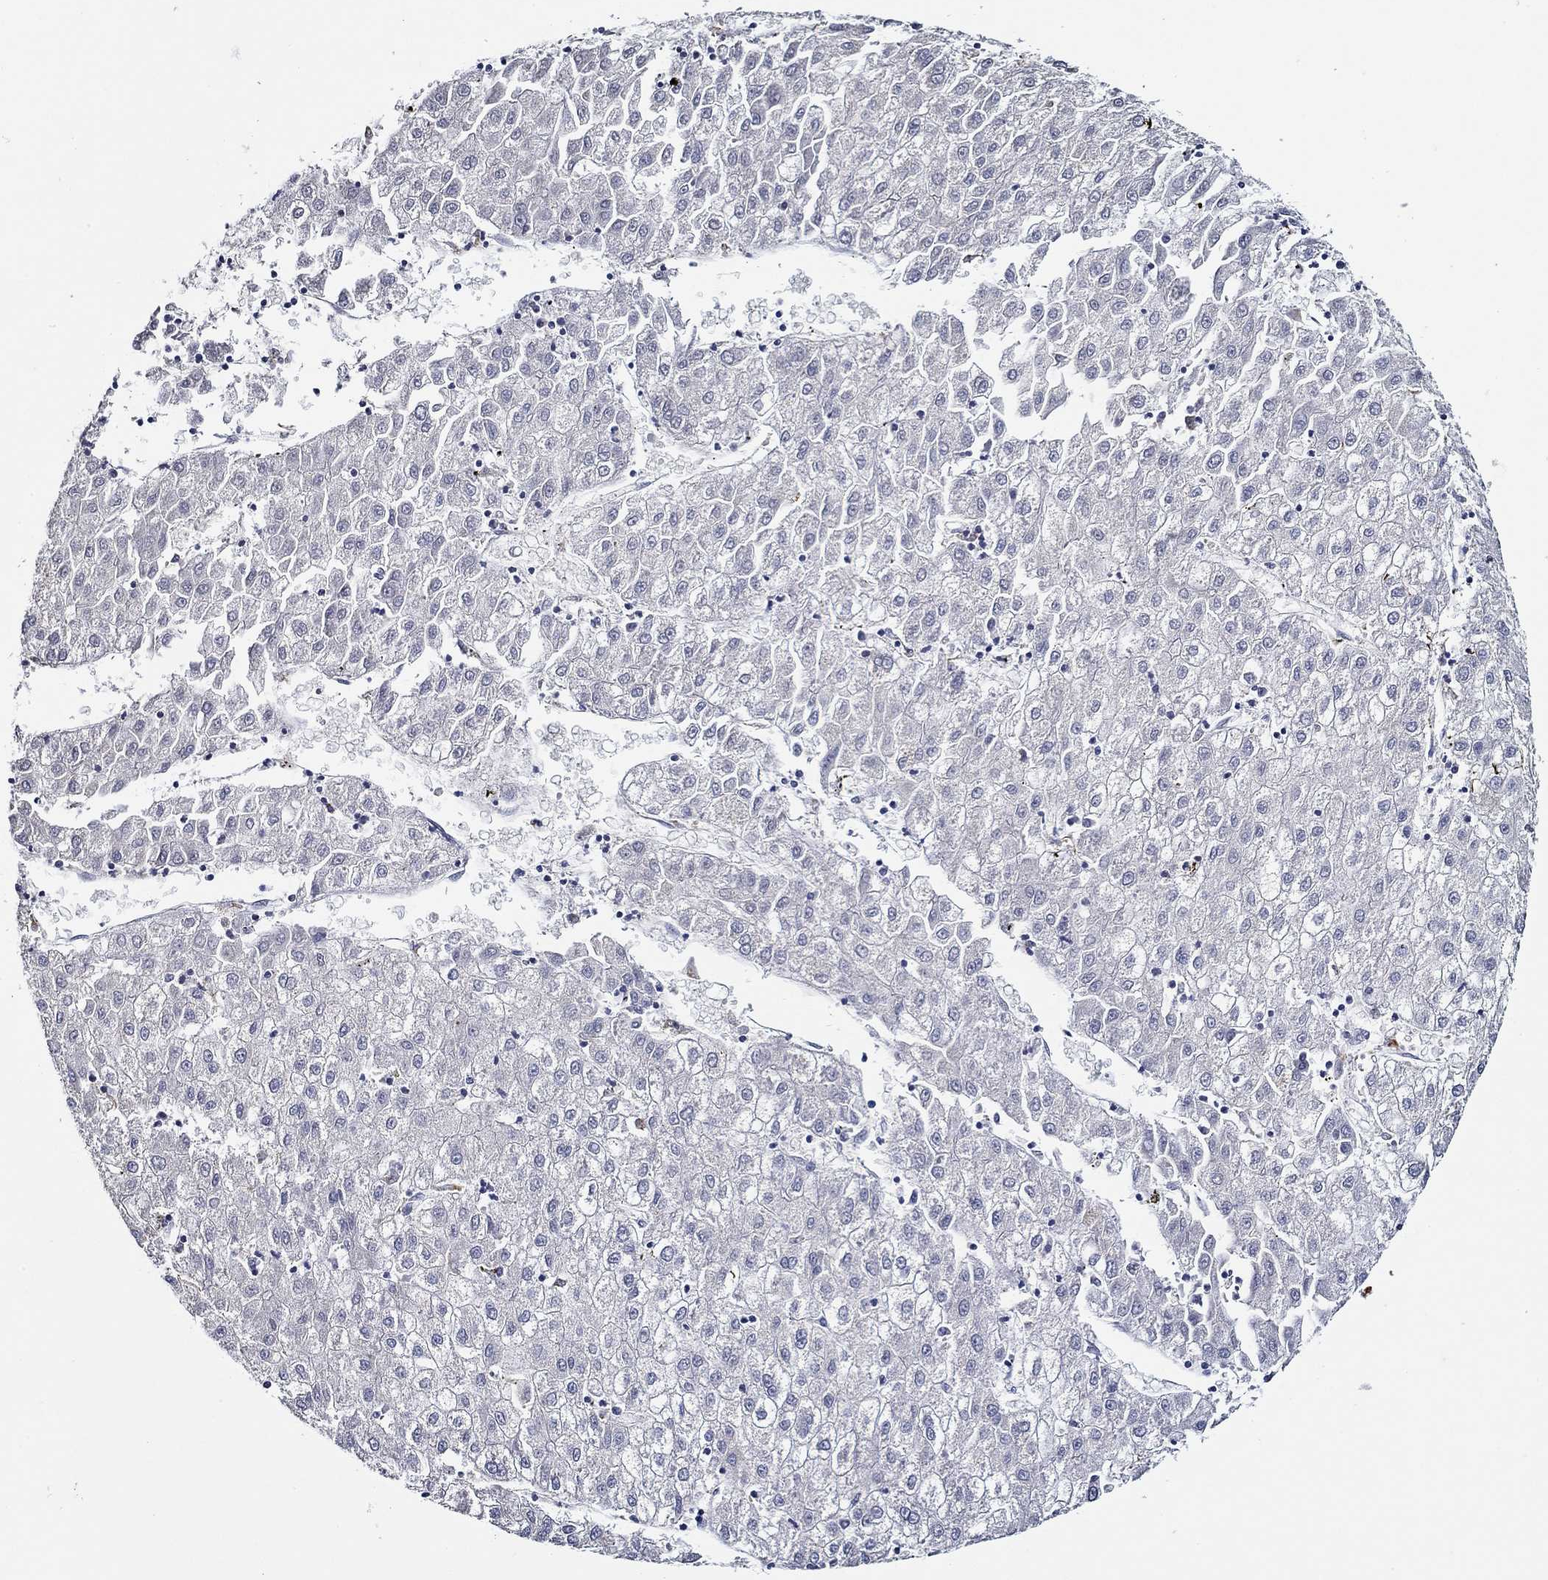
{"staining": {"intensity": "negative", "quantity": "none", "location": "none"}, "tissue": "liver cancer", "cell_type": "Tumor cells", "image_type": "cancer", "snomed": [{"axis": "morphology", "description": "Carcinoma, Hepatocellular, NOS"}, {"axis": "topography", "description": "Liver"}], "caption": "There is no significant positivity in tumor cells of liver cancer.", "gene": "GATA2", "patient": {"sex": "male", "age": 72}}